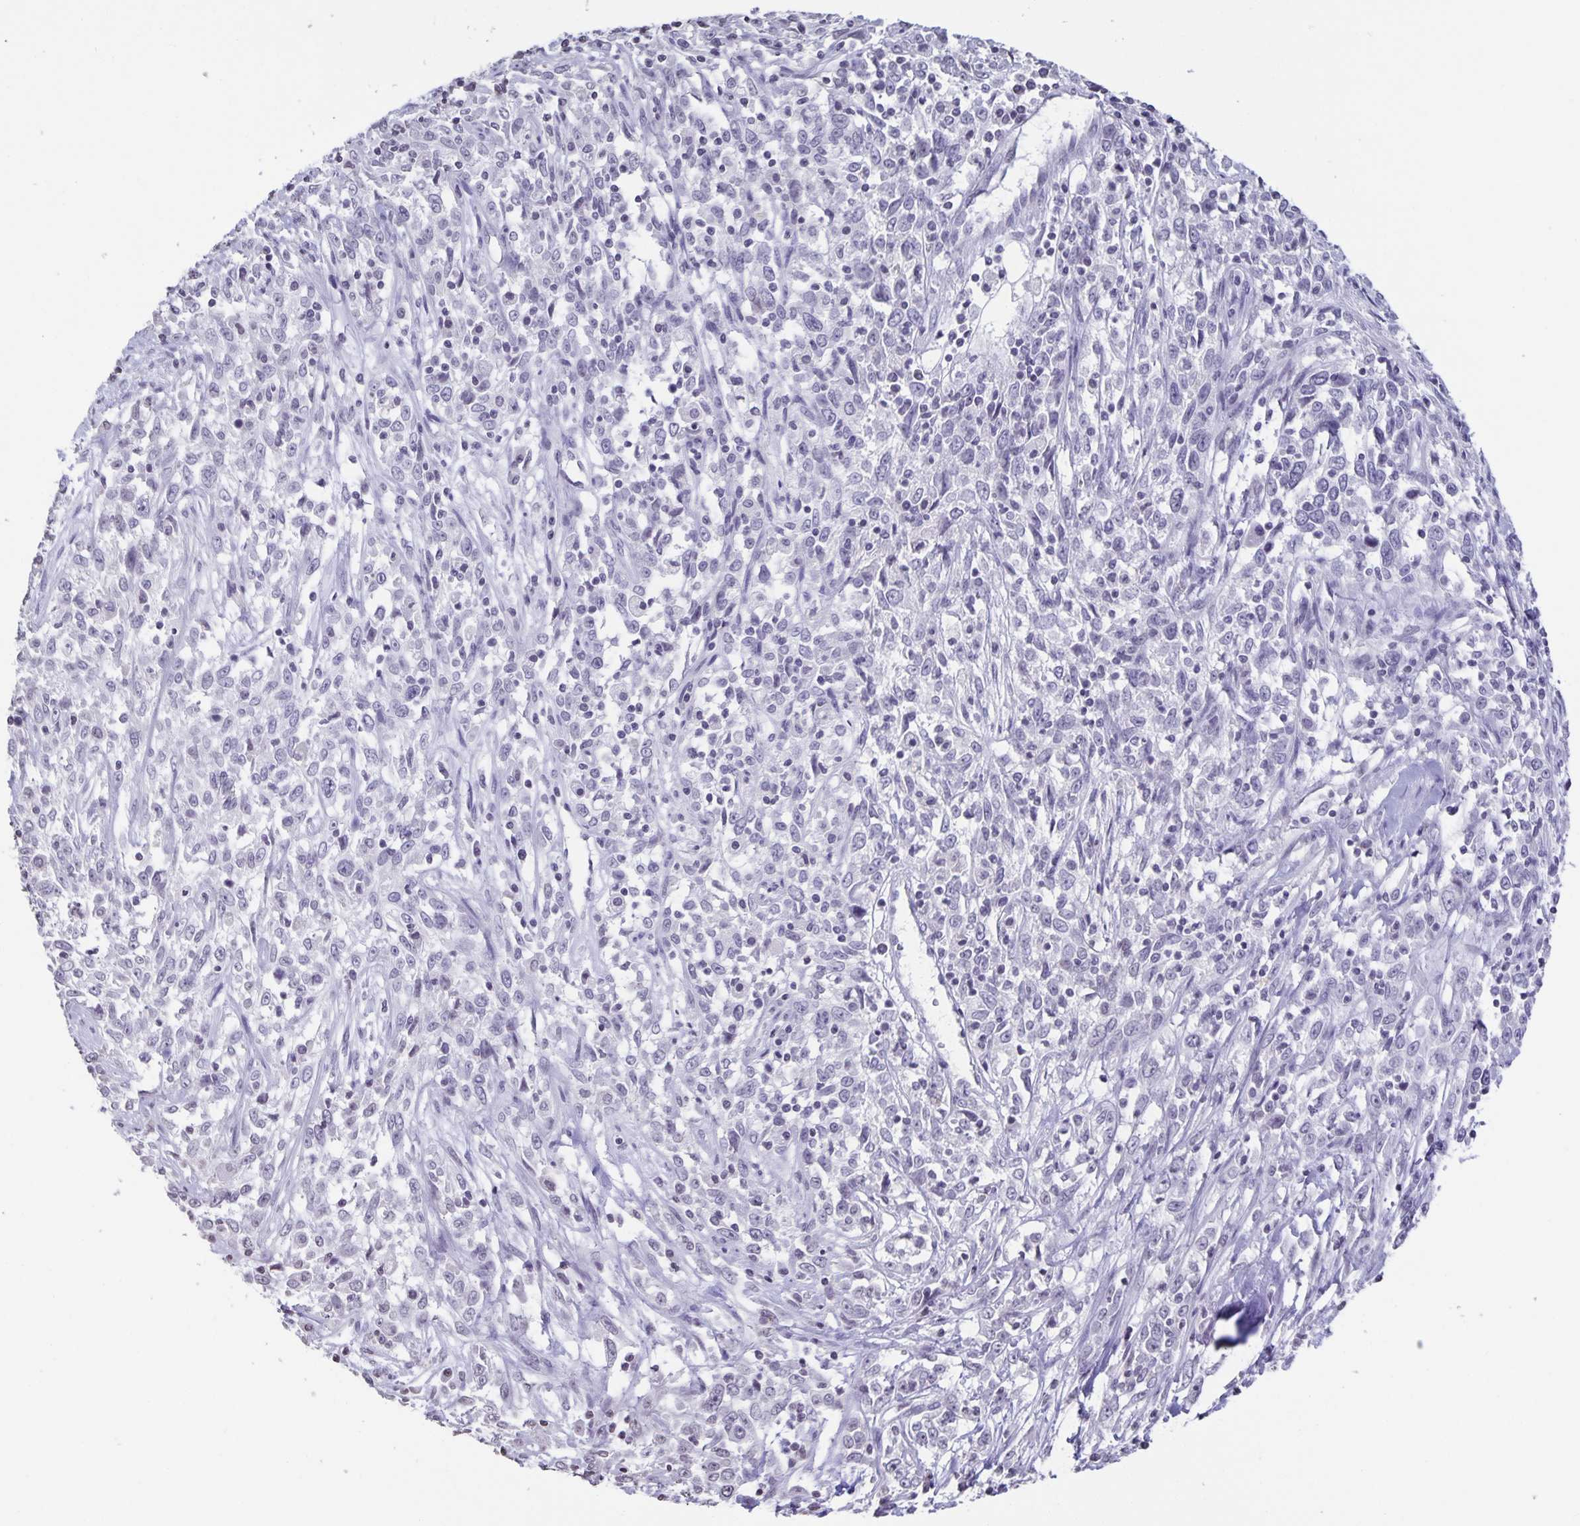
{"staining": {"intensity": "negative", "quantity": "none", "location": "none"}, "tissue": "cervical cancer", "cell_type": "Tumor cells", "image_type": "cancer", "snomed": [{"axis": "morphology", "description": "Adenocarcinoma, NOS"}, {"axis": "topography", "description": "Cervix"}], "caption": "Human cervical cancer stained for a protein using immunohistochemistry exhibits no positivity in tumor cells.", "gene": "AQP4", "patient": {"sex": "female", "age": 40}}